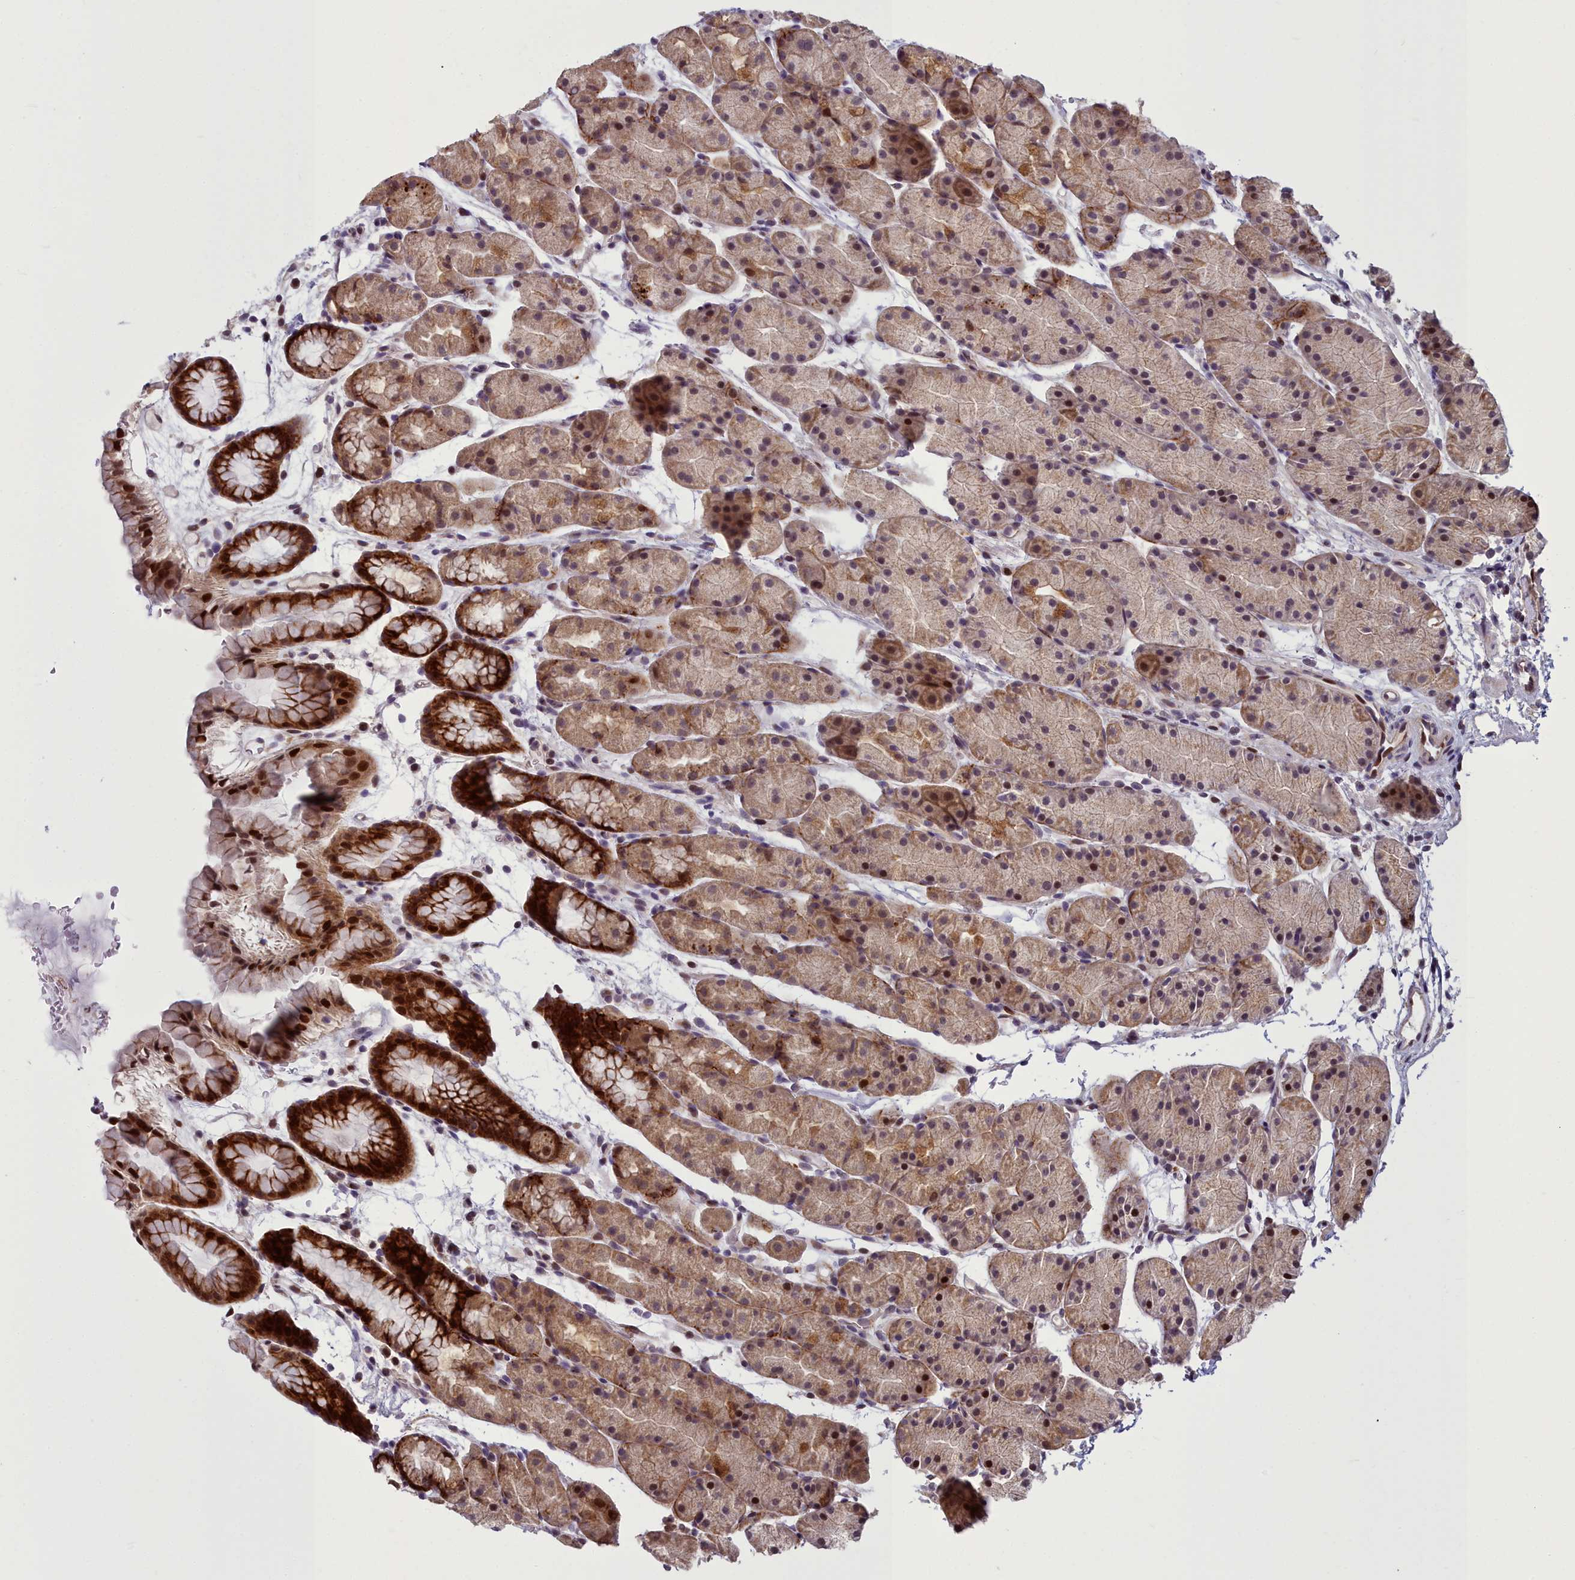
{"staining": {"intensity": "strong", "quantity": ">75%", "location": "cytoplasmic/membranous,nuclear"}, "tissue": "stomach", "cell_type": "Glandular cells", "image_type": "normal", "snomed": [{"axis": "morphology", "description": "Normal tissue, NOS"}, {"axis": "topography", "description": "Stomach, upper"}, {"axis": "topography", "description": "Stomach"}], "caption": "High-magnification brightfield microscopy of normal stomach stained with DAB (3,3'-diaminobenzidine) (brown) and counterstained with hematoxylin (blue). glandular cells exhibit strong cytoplasmic/membranous,nuclear positivity is seen in approximately>75% of cells.", "gene": "AP1M1", "patient": {"sex": "male", "age": 47}}